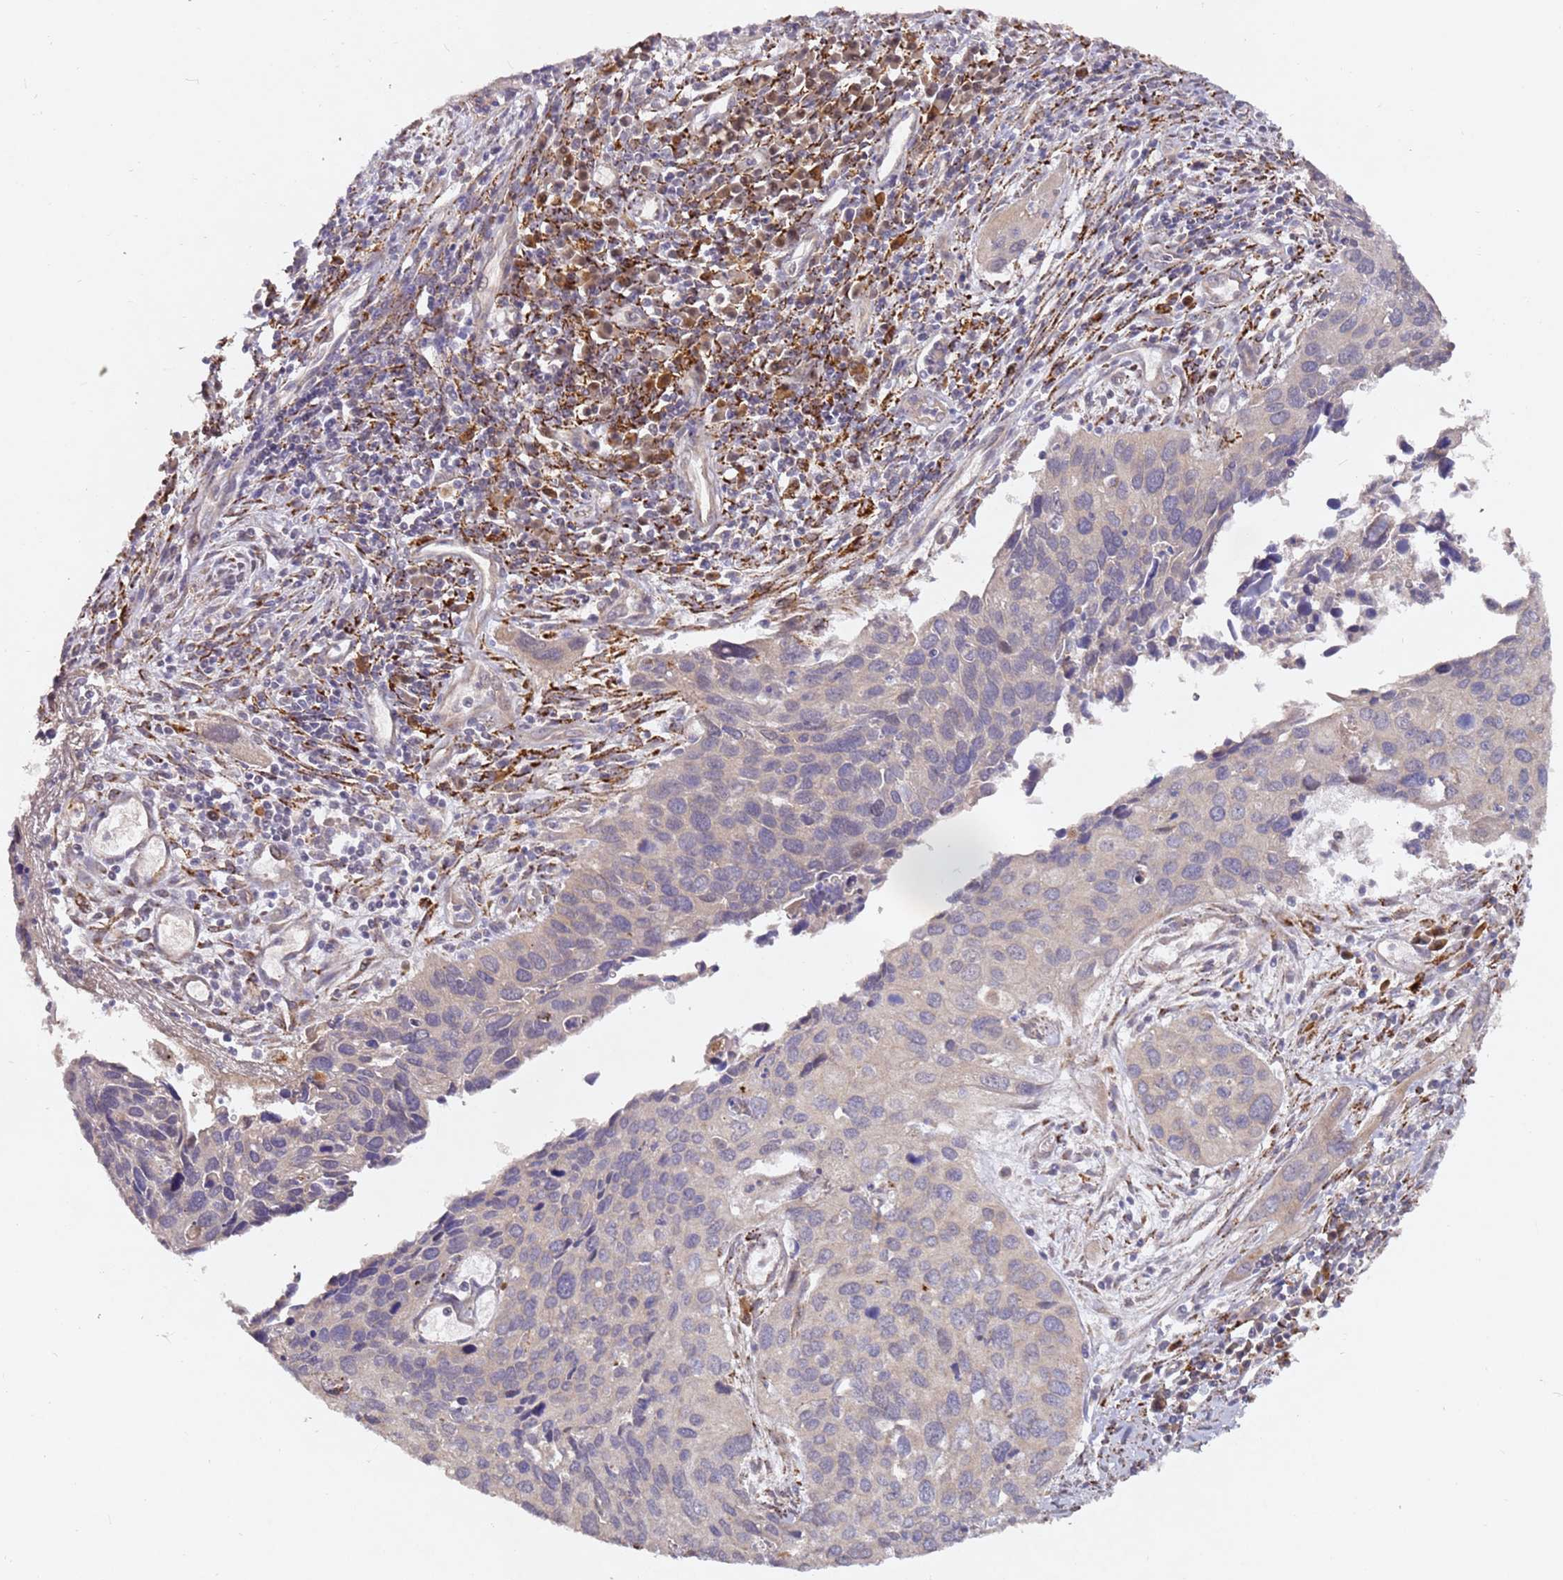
{"staining": {"intensity": "negative", "quantity": "none", "location": "none"}, "tissue": "cervical cancer", "cell_type": "Tumor cells", "image_type": "cancer", "snomed": [{"axis": "morphology", "description": "Squamous cell carcinoma, NOS"}, {"axis": "topography", "description": "Cervix"}], "caption": "Immunohistochemistry of human cervical squamous cell carcinoma exhibits no positivity in tumor cells.", "gene": "ALG11", "patient": {"sex": "female", "age": 55}}